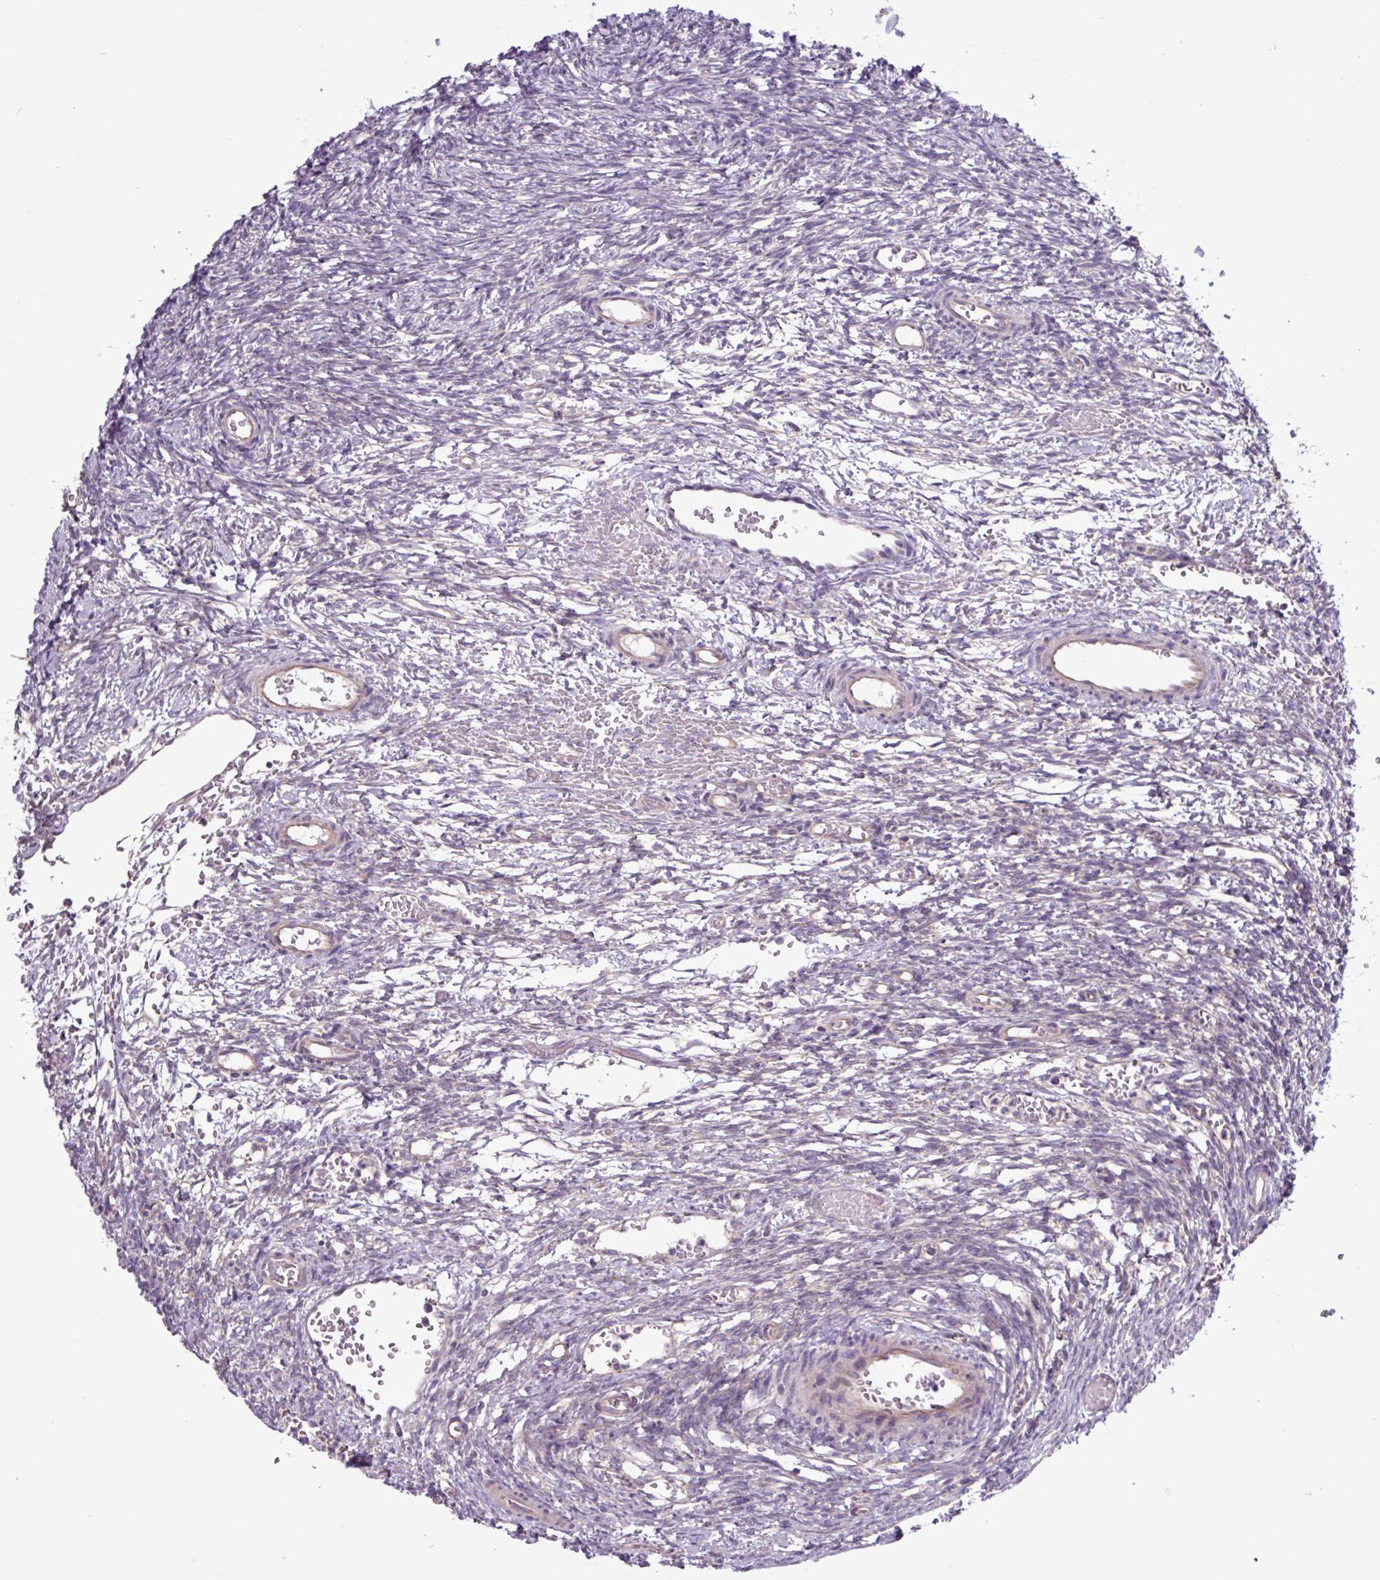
{"staining": {"intensity": "negative", "quantity": "none", "location": "none"}, "tissue": "ovary", "cell_type": "Ovarian stroma cells", "image_type": "normal", "snomed": [{"axis": "morphology", "description": "Normal tissue, NOS"}, {"axis": "topography", "description": "Ovary"}], "caption": "Protein analysis of benign ovary demonstrates no significant expression in ovarian stroma cells. (DAB (3,3'-diaminobenzidine) IHC with hematoxylin counter stain).", "gene": "PLIN2", "patient": {"sex": "female", "age": 39}}